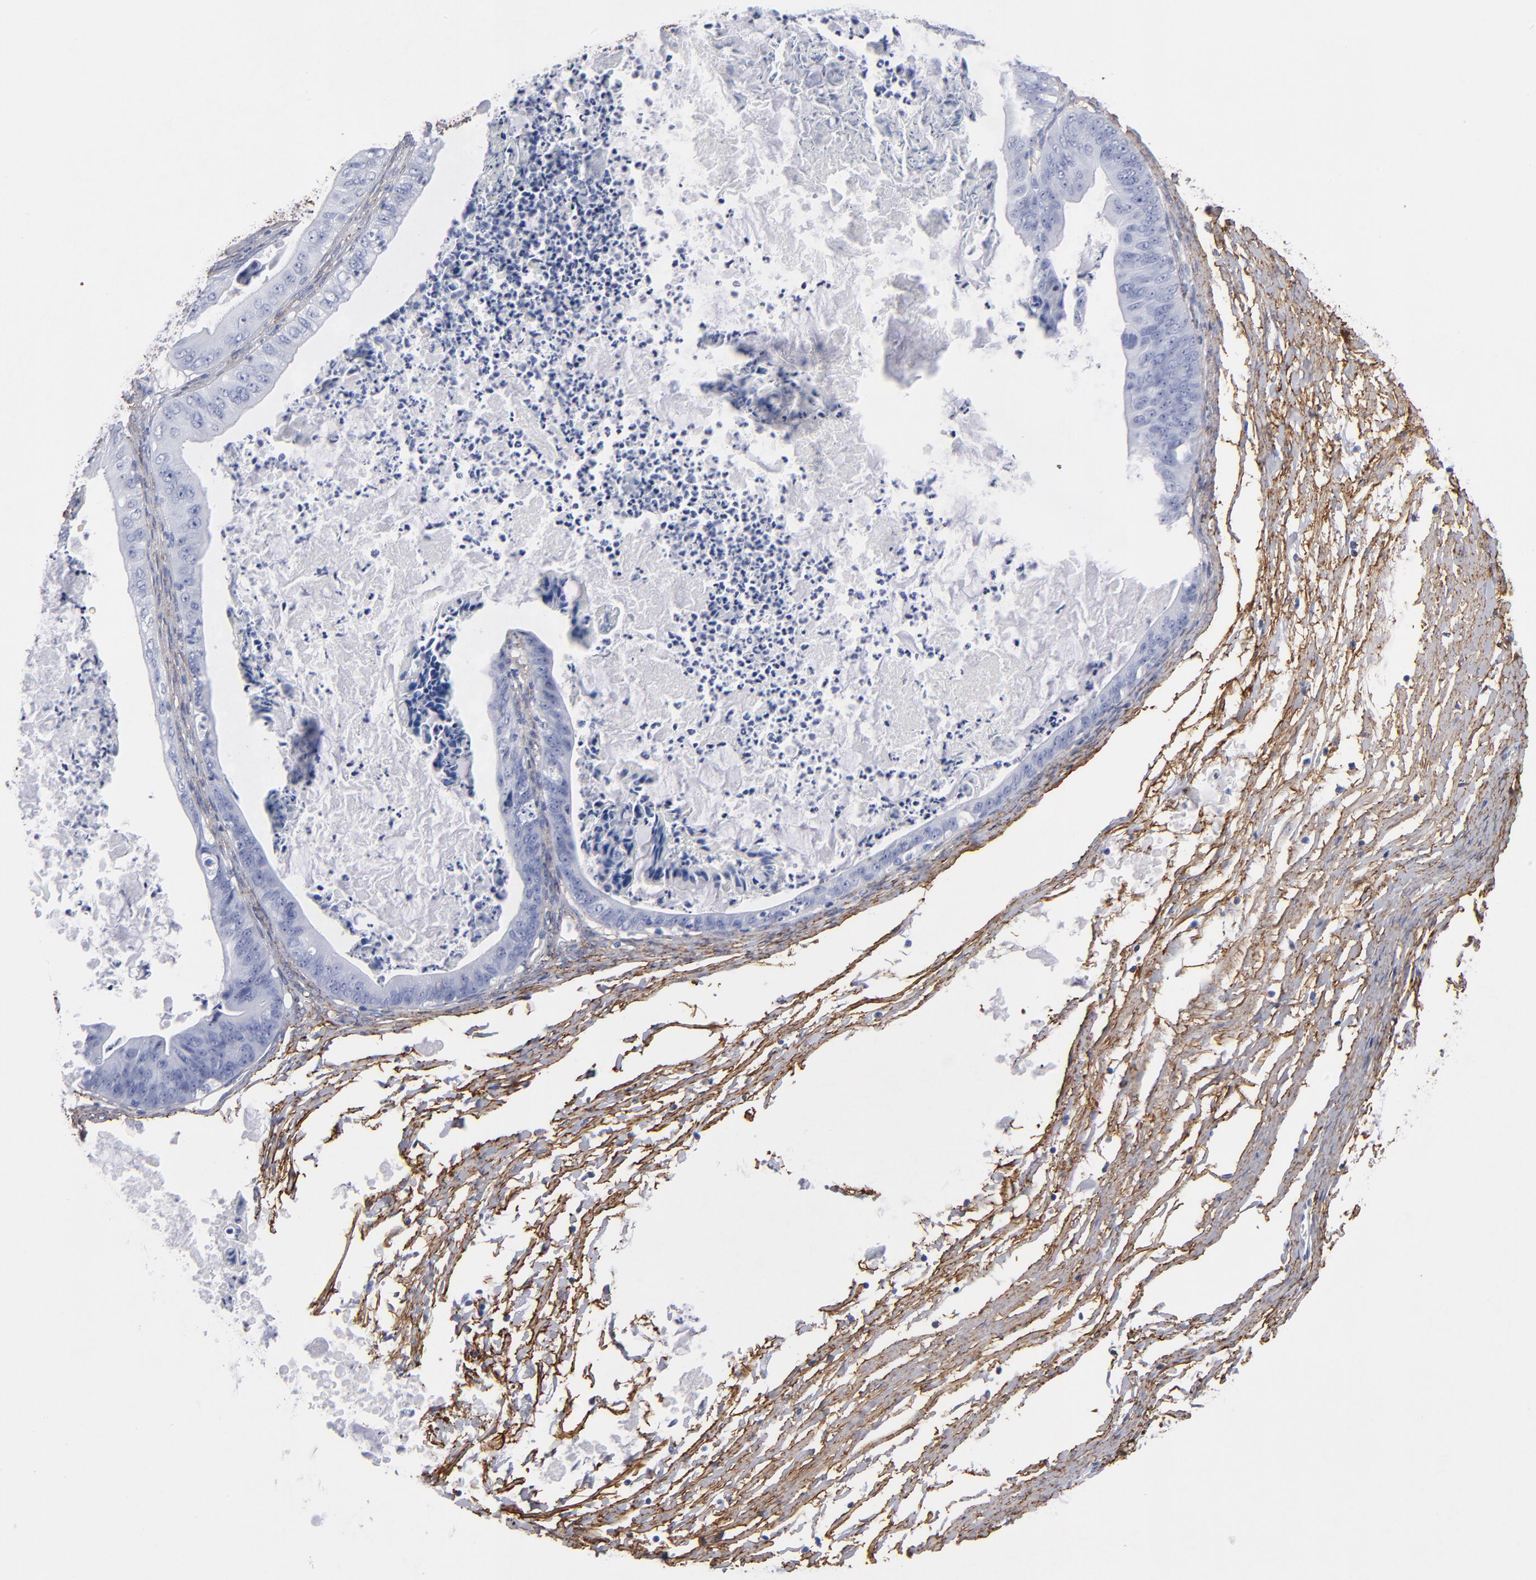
{"staining": {"intensity": "negative", "quantity": "none", "location": "none"}, "tissue": "ovarian cancer", "cell_type": "Tumor cells", "image_type": "cancer", "snomed": [{"axis": "morphology", "description": "Cystadenocarcinoma, mucinous, NOS"}, {"axis": "topography", "description": "Ovary"}], "caption": "This is an IHC image of human ovarian cancer (mucinous cystadenocarcinoma). There is no positivity in tumor cells.", "gene": "EMILIN1", "patient": {"sex": "female", "age": 37}}